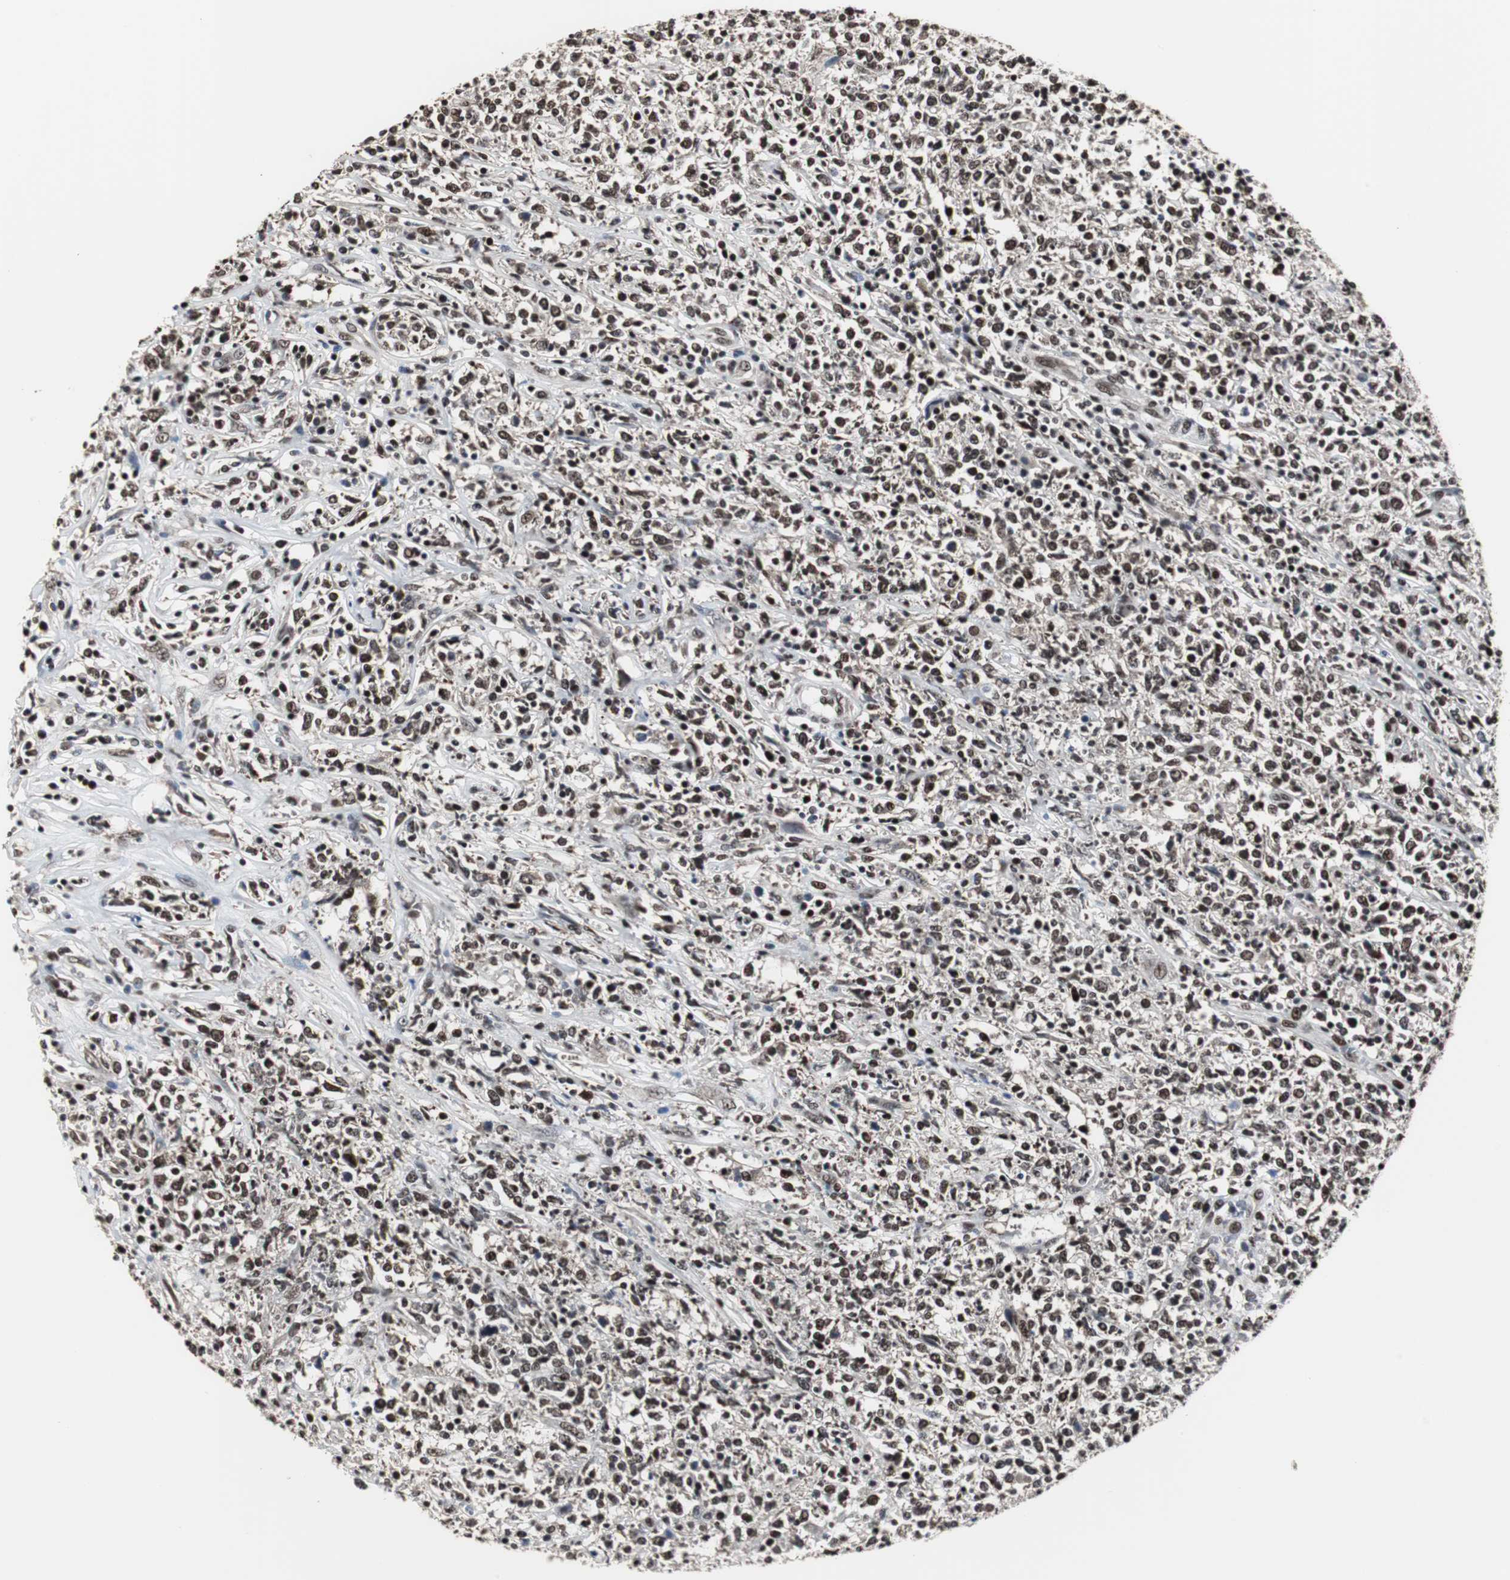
{"staining": {"intensity": "strong", "quantity": ">75%", "location": "nuclear"}, "tissue": "lymphoma", "cell_type": "Tumor cells", "image_type": "cancer", "snomed": [{"axis": "morphology", "description": "Malignant lymphoma, non-Hodgkin's type, High grade"}, {"axis": "topography", "description": "Lymph node"}], "caption": "Protein expression analysis of human malignant lymphoma, non-Hodgkin's type (high-grade) reveals strong nuclear staining in about >75% of tumor cells.", "gene": "CDK9", "patient": {"sex": "female", "age": 84}}